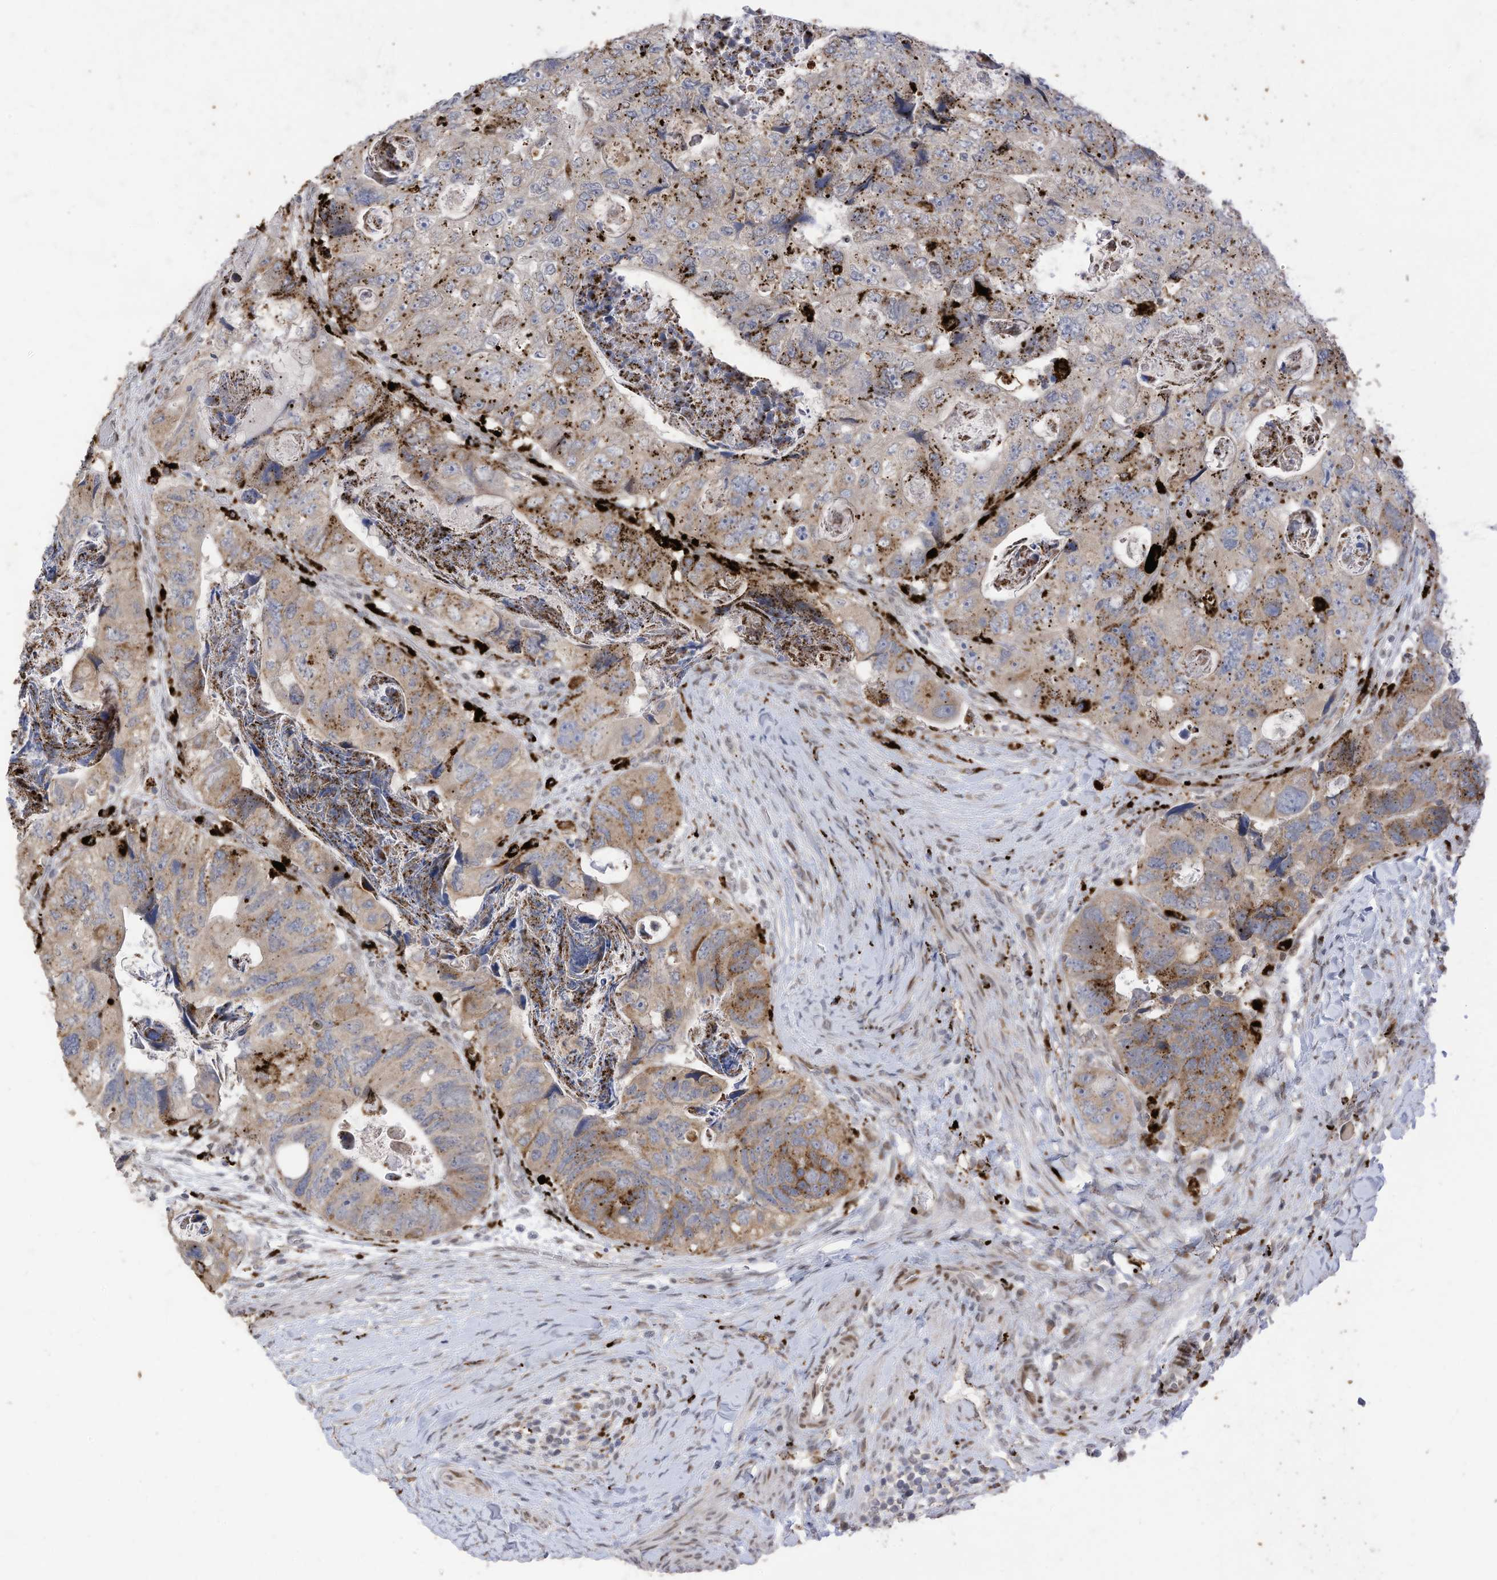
{"staining": {"intensity": "moderate", "quantity": "25%-75%", "location": "cytoplasmic/membranous"}, "tissue": "colorectal cancer", "cell_type": "Tumor cells", "image_type": "cancer", "snomed": [{"axis": "morphology", "description": "Adenocarcinoma, NOS"}, {"axis": "topography", "description": "Rectum"}], "caption": "A histopathology image of colorectal cancer (adenocarcinoma) stained for a protein reveals moderate cytoplasmic/membranous brown staining in tumor cells. Using DAB (3,3'-diaminobenzidine) (brown) and hematoxylin (blue) stains, captured at high magnification using brightfield microscopy.", "gene": "RABL3", "patient": {"sex": "male", "age": 59}}